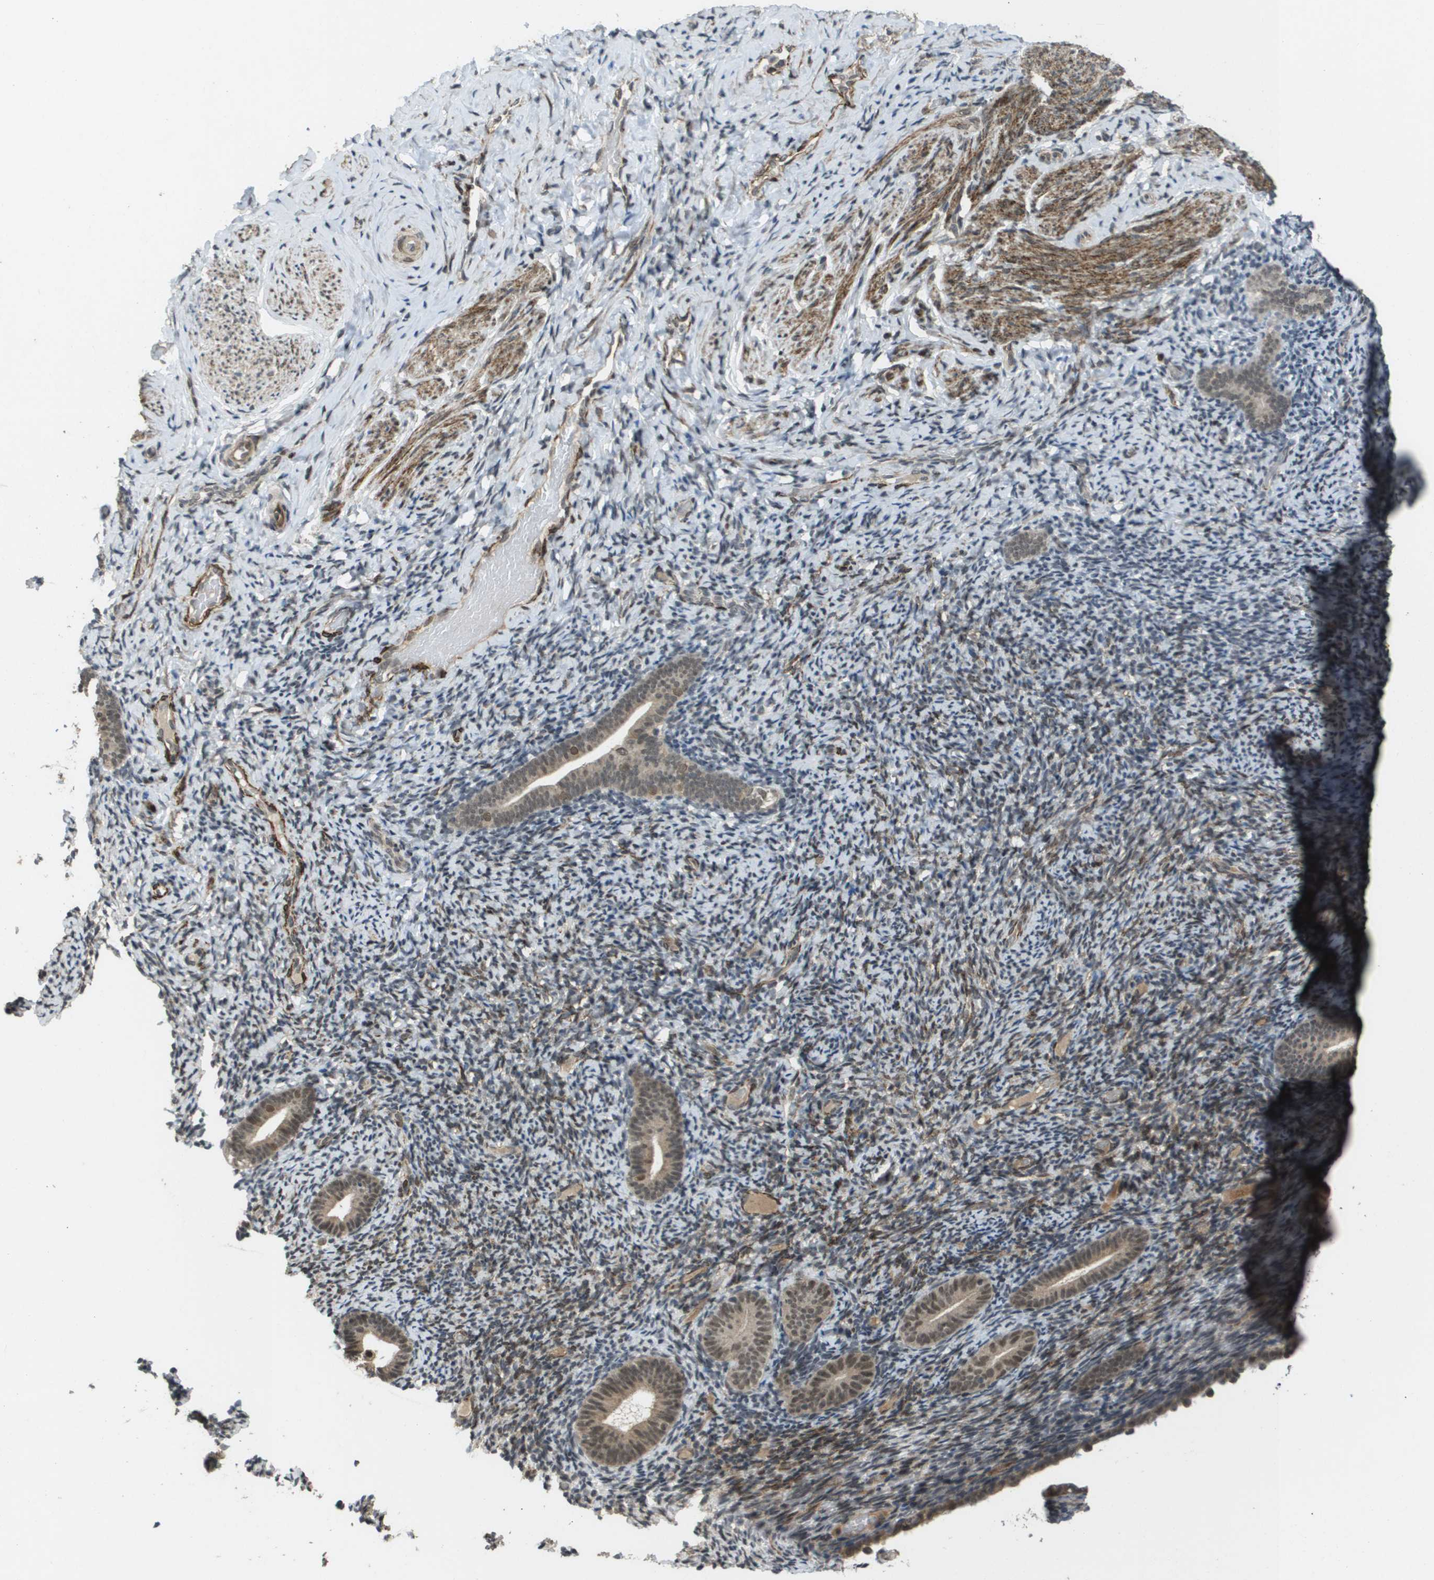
{"staining": {"intensity": "weak", "quantity": "25%-75%", "location": "nuclear"}, "tissue": "endometrium", "cell_type": "Cells in endometrial stroma", "image_type": "normal", "snomed": [{"axis": "morphology", "description": "Normal tissue, NOS"}, {"axis": "topography", "description": "Endometrium"}], "caption": "IHC photomicrograph of benign human endometrium stained for a protein (brown), which reveals low levels of weak nuclear staining in approximately 25%-75% of cells in endometrial stroma.", "gene": "KAT5", "patient": {"sex": "female", "age": 51}}